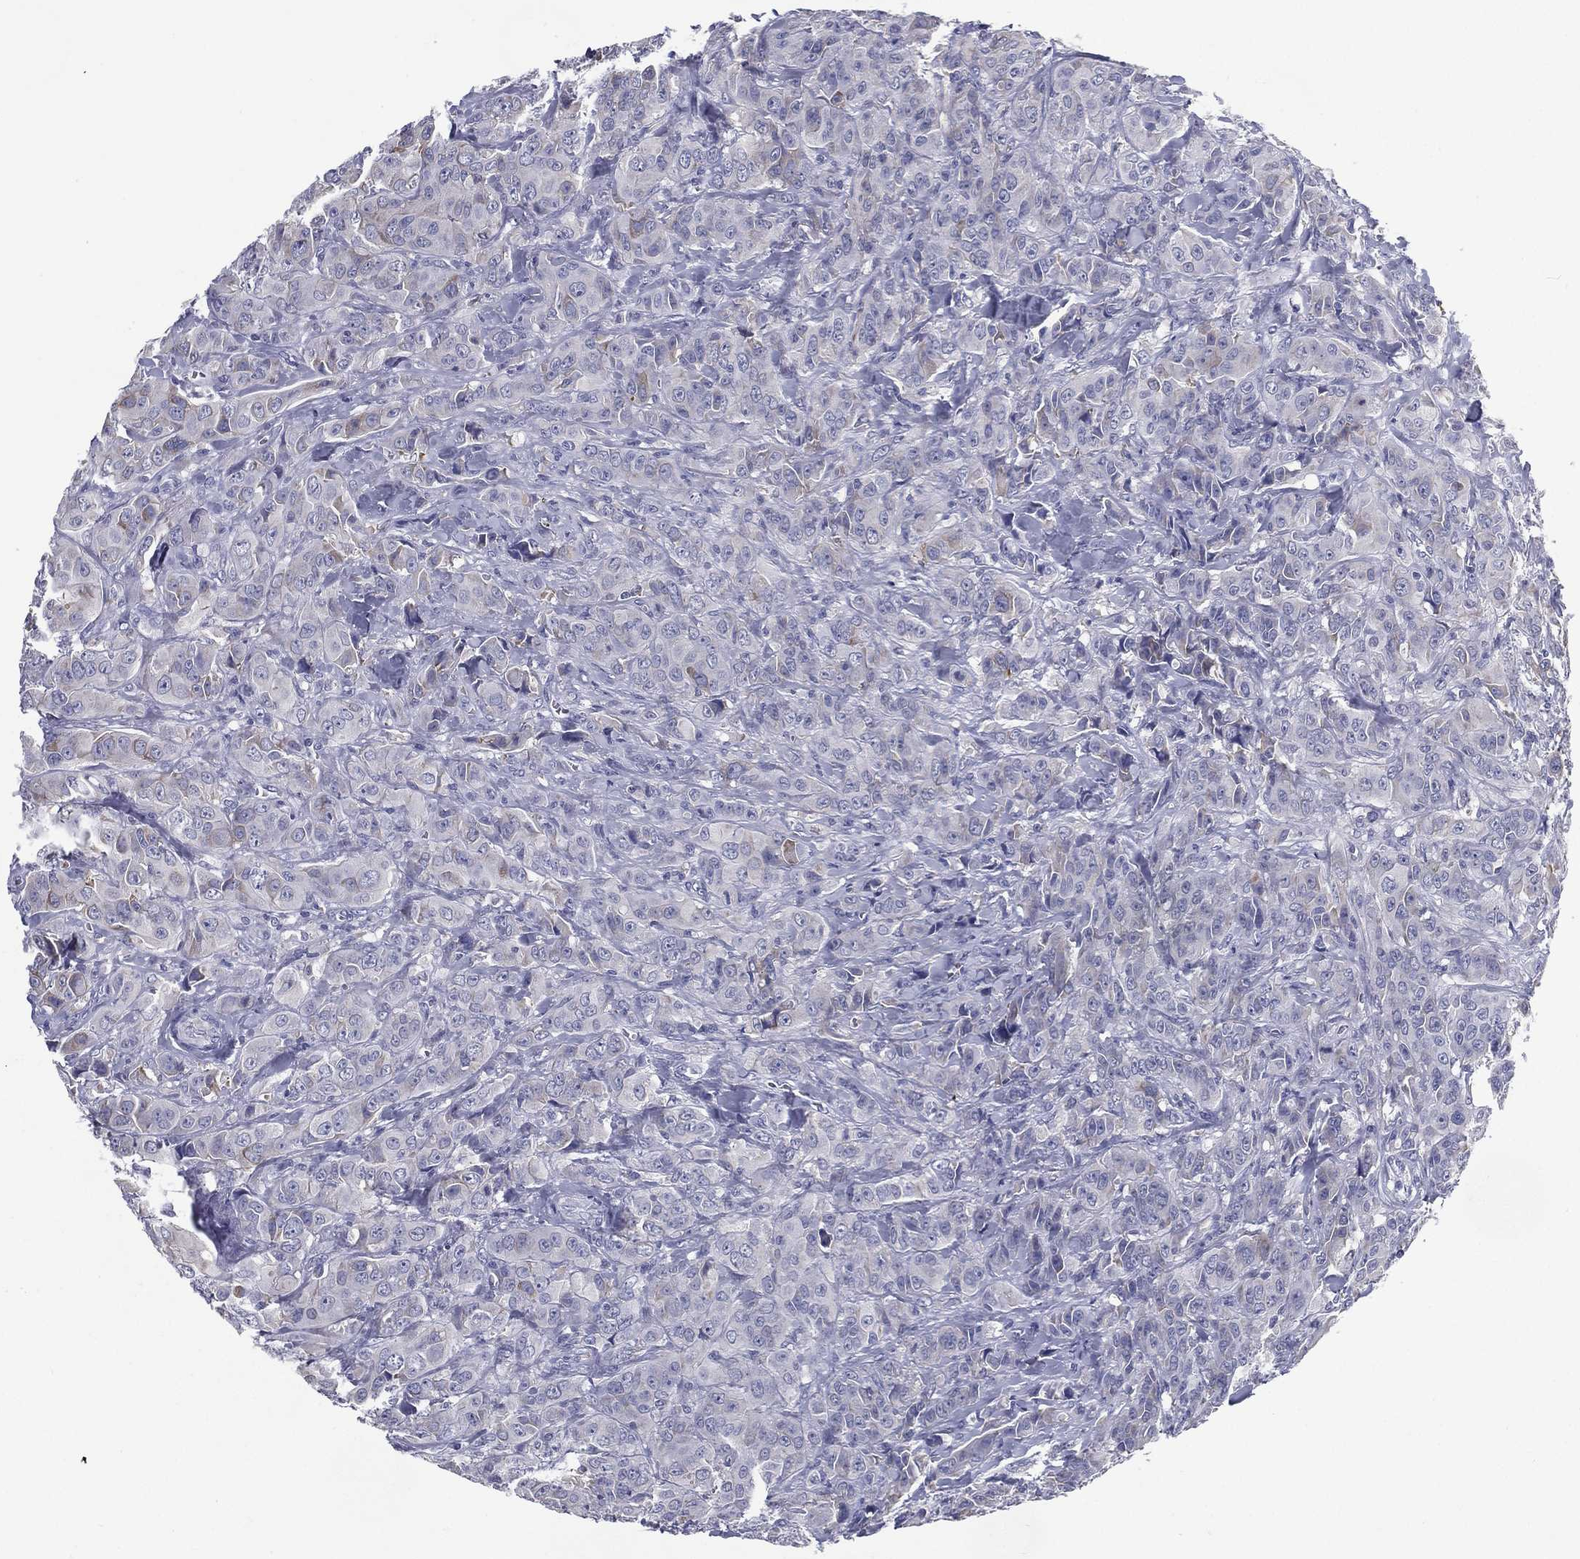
{"staining": {"intensity": "negative", "quantity": "none", "location": "none"}, "tissue": "breast cancer", "cell_type": "Tumor cells", "image_type": "cancer", "snomed": [{"axis": "morphology", "description": "Duct carcinoma"}, {"axis": "topography", "description": "Breast"}], "caption": "Immunohistochemistry micrograph of neoplastic tissue: breast cancer (intraductal carcinoma) stained with DAB (3,3'-diaminobenzidine) shows no significant protein staining in tumor cells.", "gene": "C19orf18", "patient": {"sex": "female", "age": 43}}